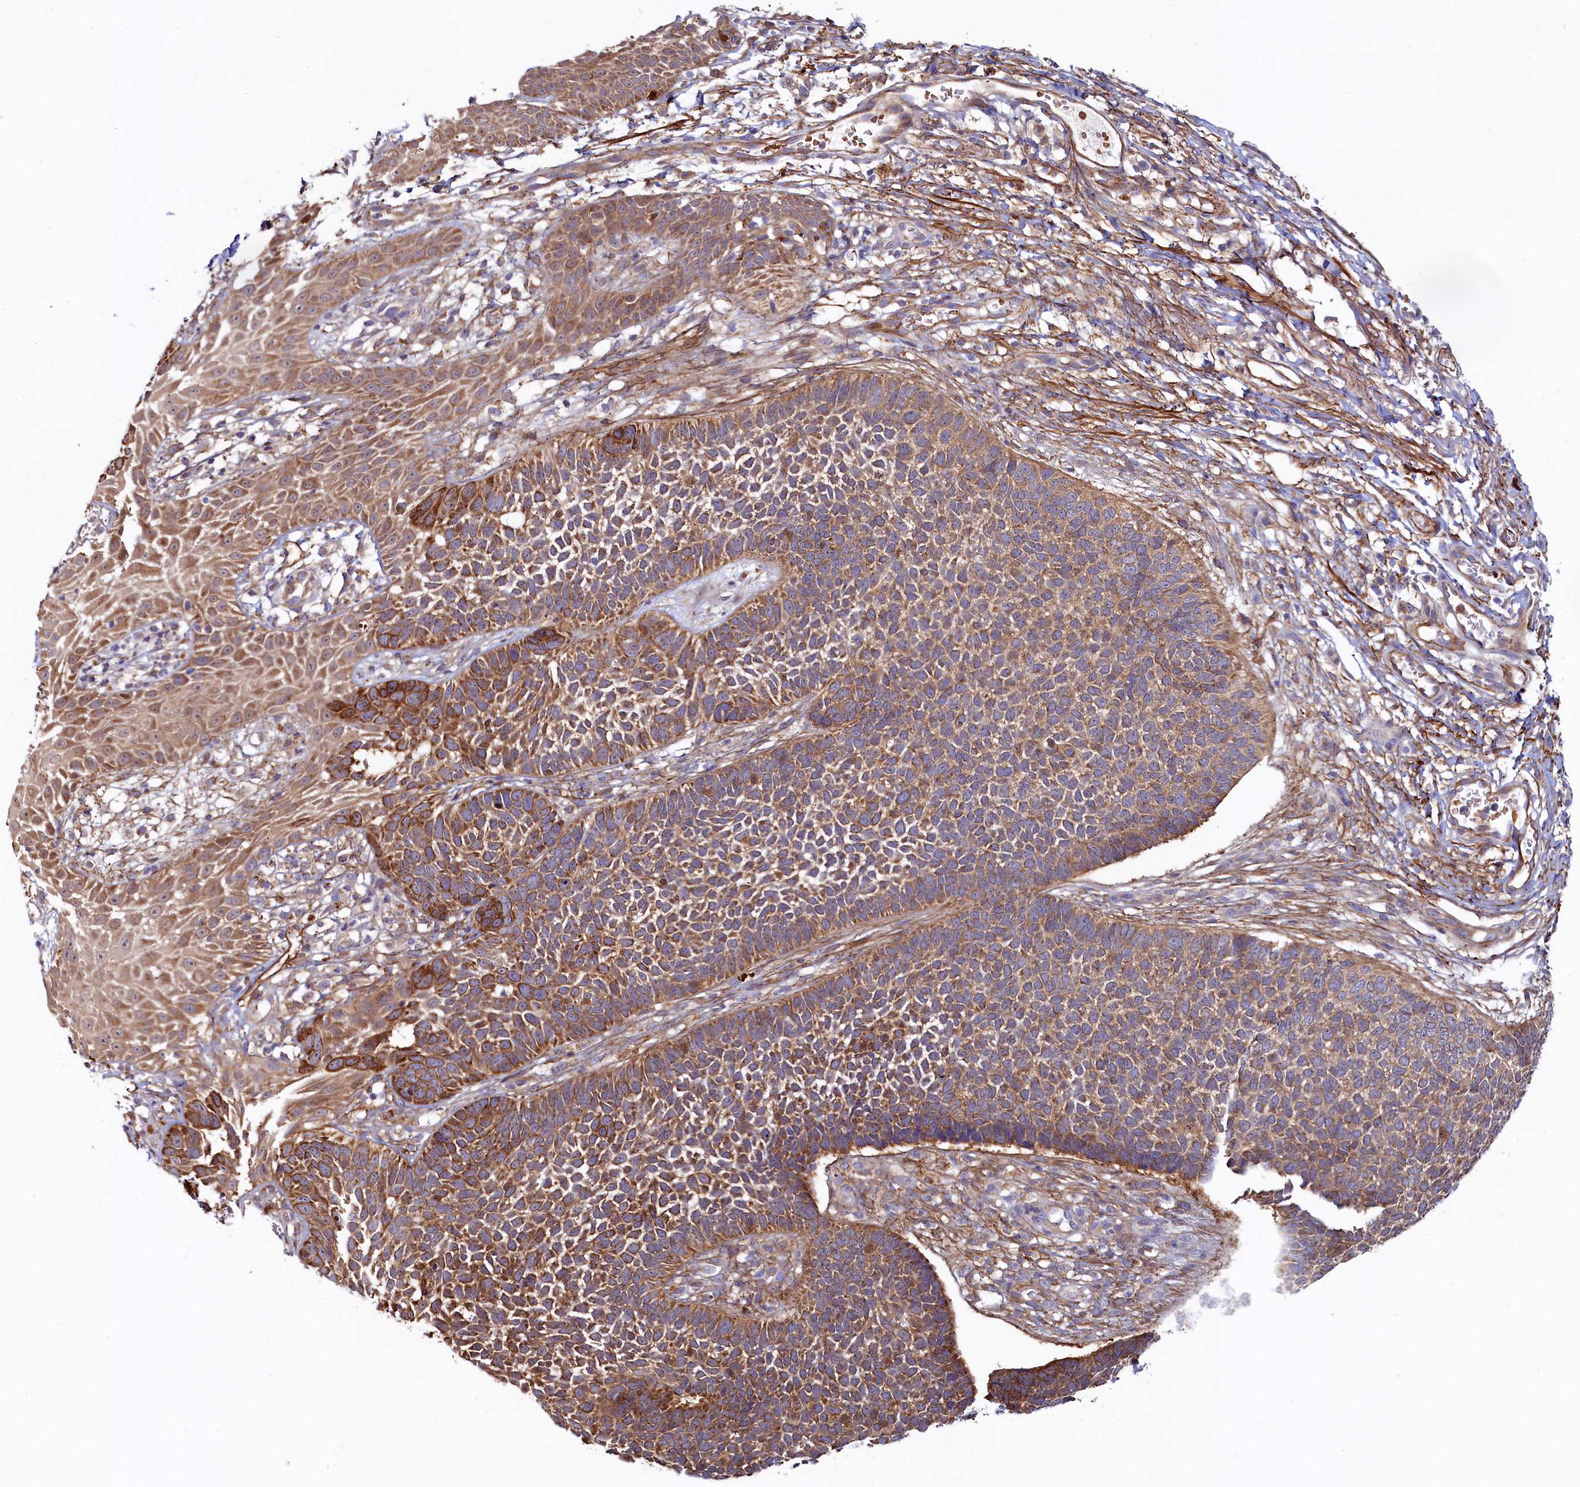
{"staining": {"intensity": "moderate", "quantity": ">75%", "location": "cytoplasmic/membranous"}, "tissue": "skin cancer", "cell_type": "Tumor cells", "image_type": "cancer", "snomed": [{"axis": "morphology", "description": "Basal cell carcinoma"}, {"axis": "topography", "description": "Skin"}], "caption": "Skin cancer (basal cell carcinoma) tissue demonstrates moderate cytoplasmic/membranous staining in about >75% of tumor cells", "gene": "ASTE1", "patient": {"sex": "female", "age": 84}}